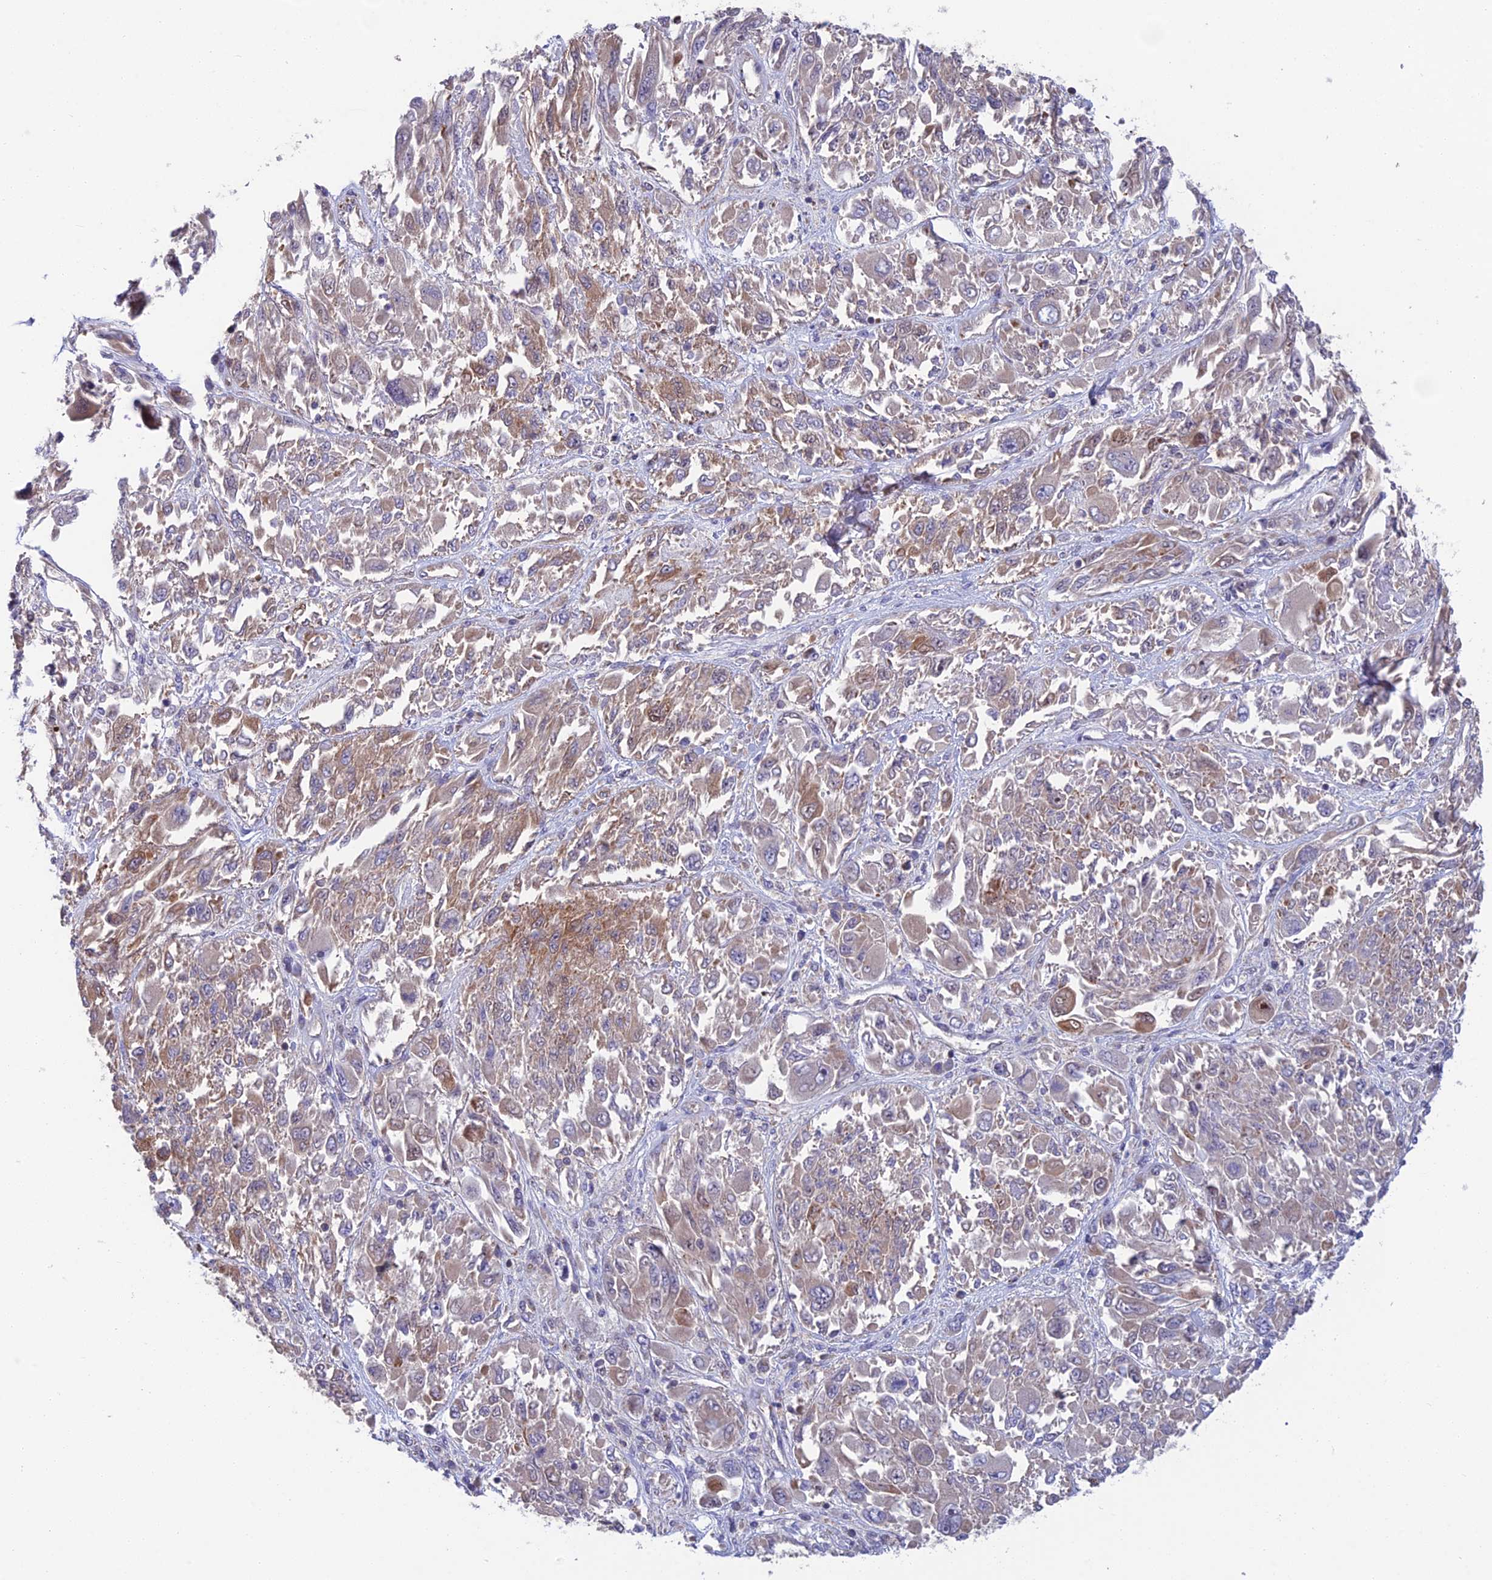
{"staining": {"intensity": "moderate", "quantity": "25%-75%", "location": "cytoplasmic/membranous"}, "tissue": "melanoma", "cell_type": "Tumor cells", "image_type": "cancer", "snomed": [{"axis": "morphology", "description": "Malignant melanoma, NOS"}, {"axis": "topography", "description": "Skin"}], "caption": "An immunohistochemistry (IHC) image of neoplastic tissue is shown. Protein staining in brown labels moderate cytoplasmic/membranous positivity in malignant melanoma within tumor cells.", "gene": "CS", "patient": {"sex": "female", "age": 91}}